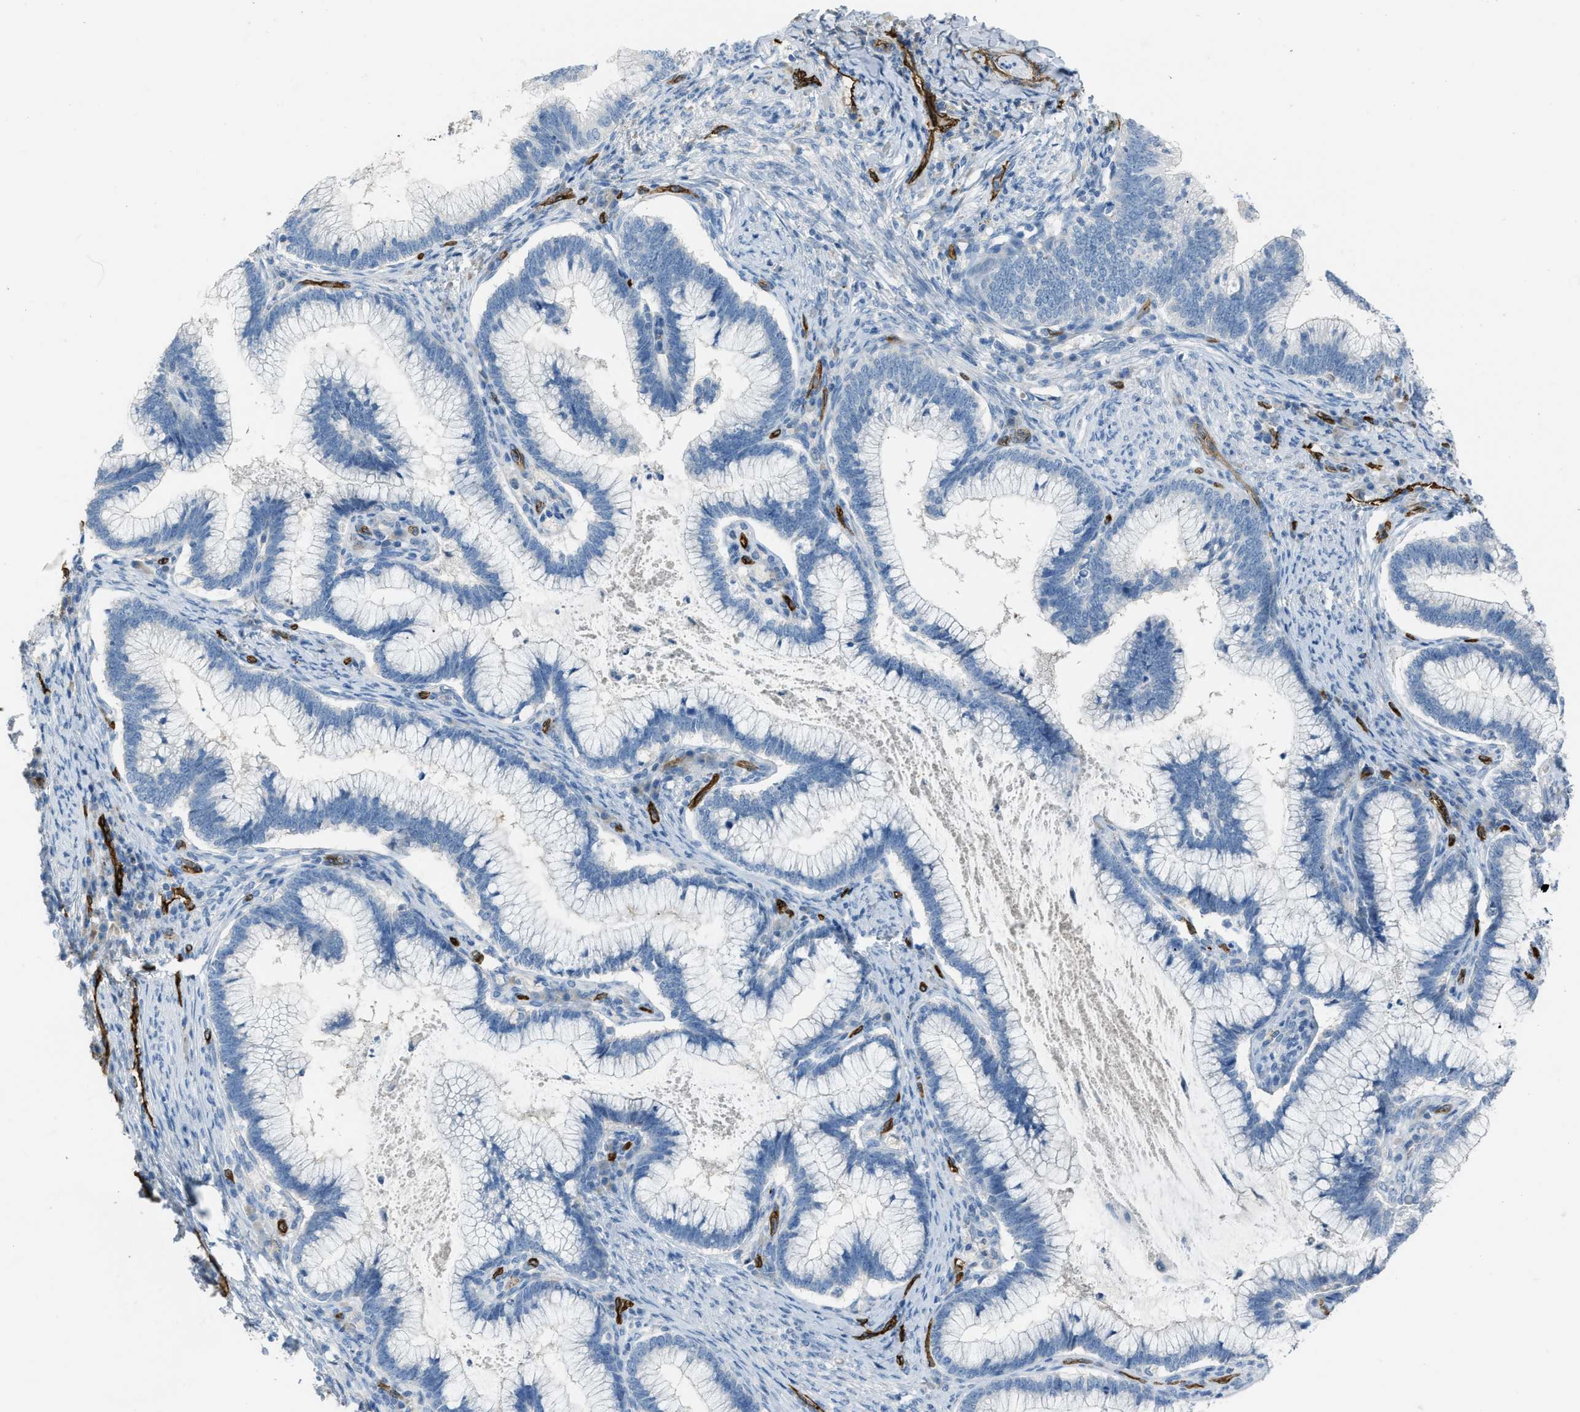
{"staining": {"intensity": "negative", "quantity": "none", "location": "none"}, "tissue": "cervical cancer", "cell_type": "Tumor cells", "image_type": "cancer", "snomed": [{"axis": "morphology", "description": "Adenocarcinoma, NOS"}, {"axis": "topography", "description": "Cervix"}], "caption": "IHC photomicrograph of cervical cancer stained for a protein (brown), which reveals no positivity in tumor cells. (Stains: DAB (3,3'-diaminobenzidine) immunohistochemistry (IHC) with hematoxylin counter stain, Microscopy: brightfield microscopy at high magnification).", "gene": "SLC22A15", "patient": {"sex": "female", "age": 36}}